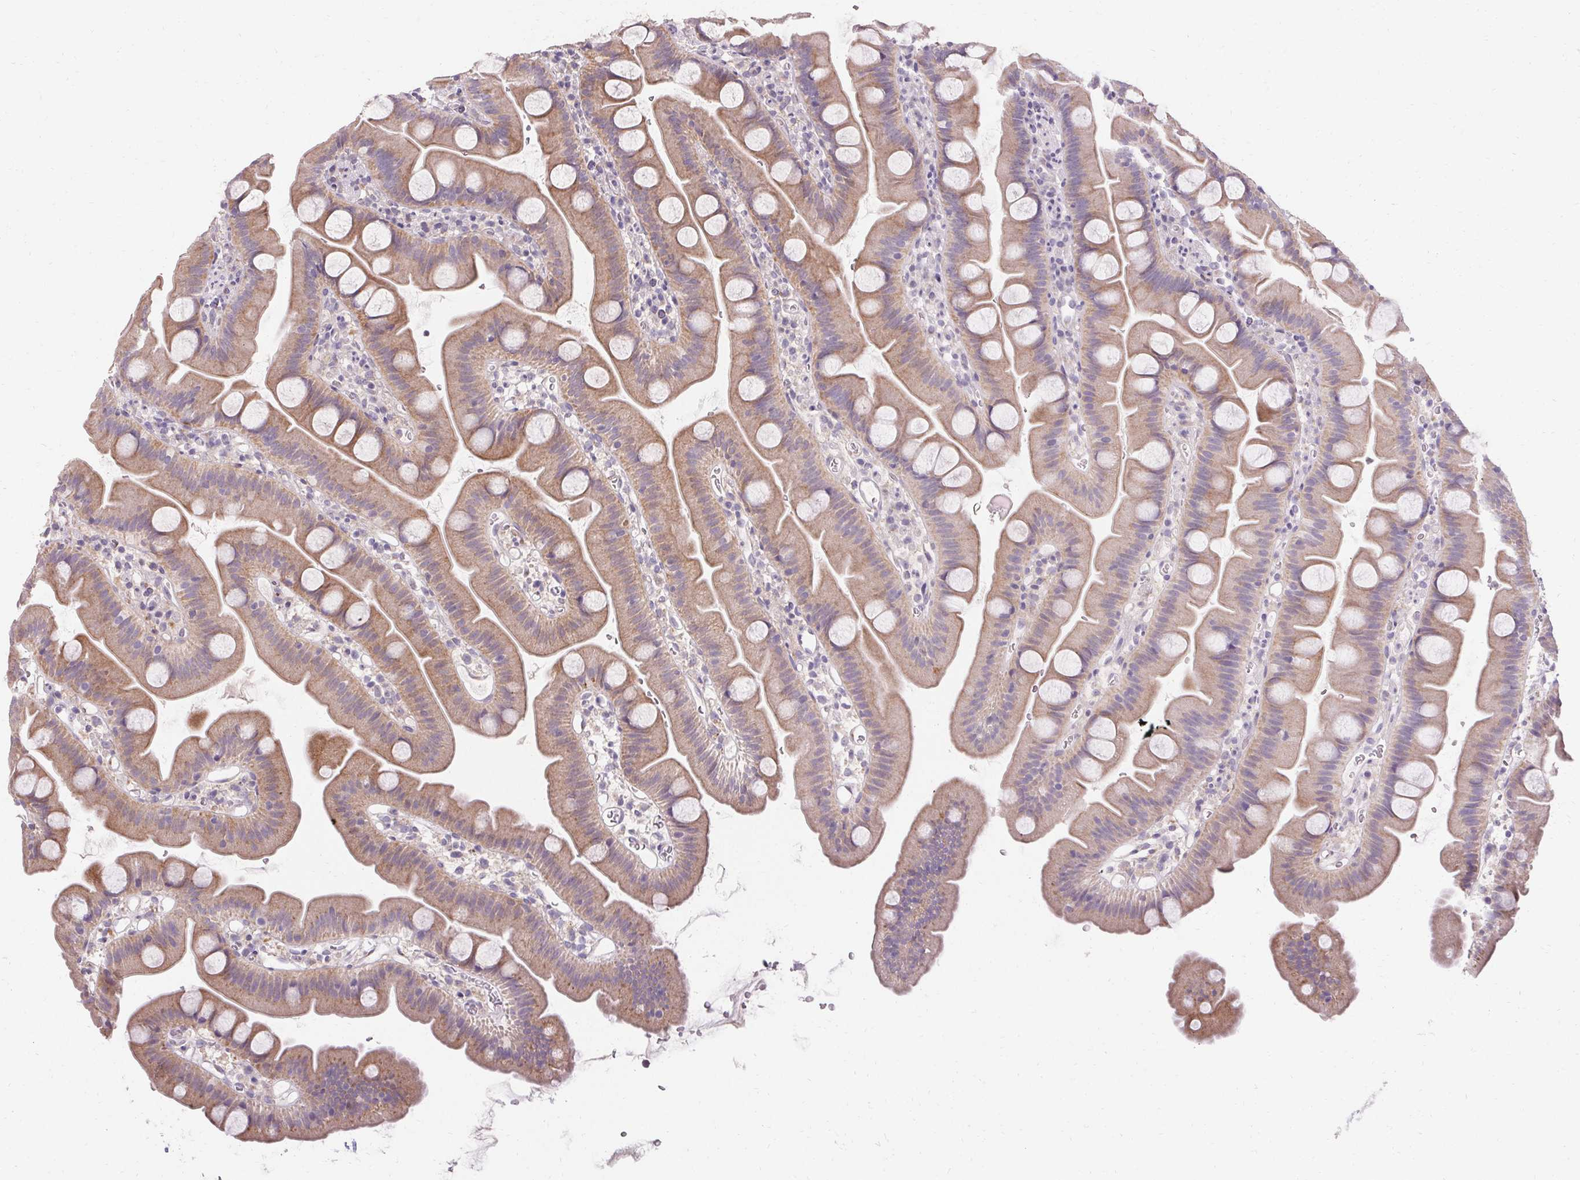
{"staining": {"intensity": "weak", "quantity": "25%-75%", "location": "cytoplasmic/membranous"}, "tissue": "small intestine", "cell_type": "Glandular cells", "image_type": "normal", "snomed": [{"axis": "morphology", "description": "Normal tissue, NOS"}, {"axis": "topography", "description": "Small intestine"}], "caption": "Protein expression analysis of normal small intestine exhibits weak cytoplasmic/membranous expression in about 25%-75% of glandular cells.", "gene": "HSD17B3", "patient": {"sex": "female", "age": 68}}